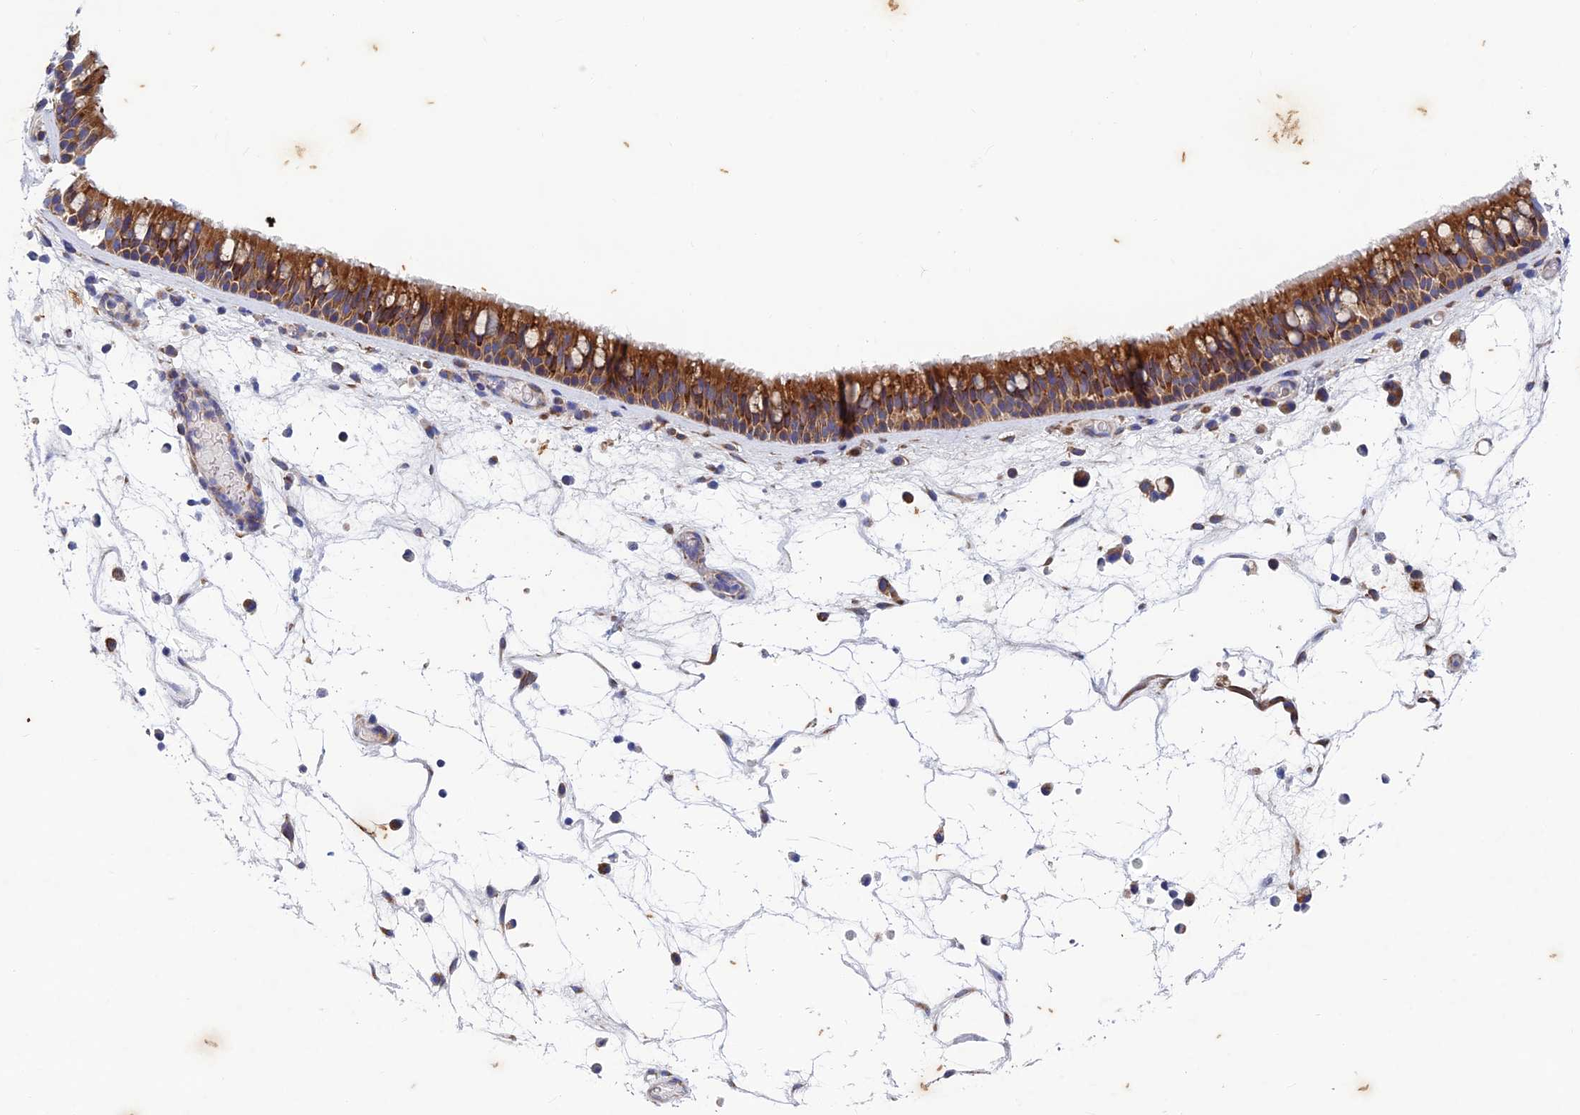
{"staining": {"intensity": "moderate", "quantity": ">75%", "location": "cytoplasmic/membranous"}, "tissue": "nasopharynx", "cell_type": "Respiratory epithelial cells", "image_type": "normal", "snomed": [{"axis": "morphology", "description": "Normal tissue, NOS"}, {"axis": "morphology", "description": "Inflammation, NOS"}, {"axis": "morphology", "description": "Malignant melanoma, Metastatic site"}, {"axis": "topography", "description": "Nasopharynx"}], "caption": "The micrograph displays a brown stain indicating the presence of a protein in the cytoplasmic/membranous of respiratory epithelial cells in nasopharynx. The staining was performed using DAB, with brown indicating positive protein expression. Nuclei are stained blue with hematoxylin.", "gene": "AP4S1", "patient": {"sex": "male", "age": 70}}